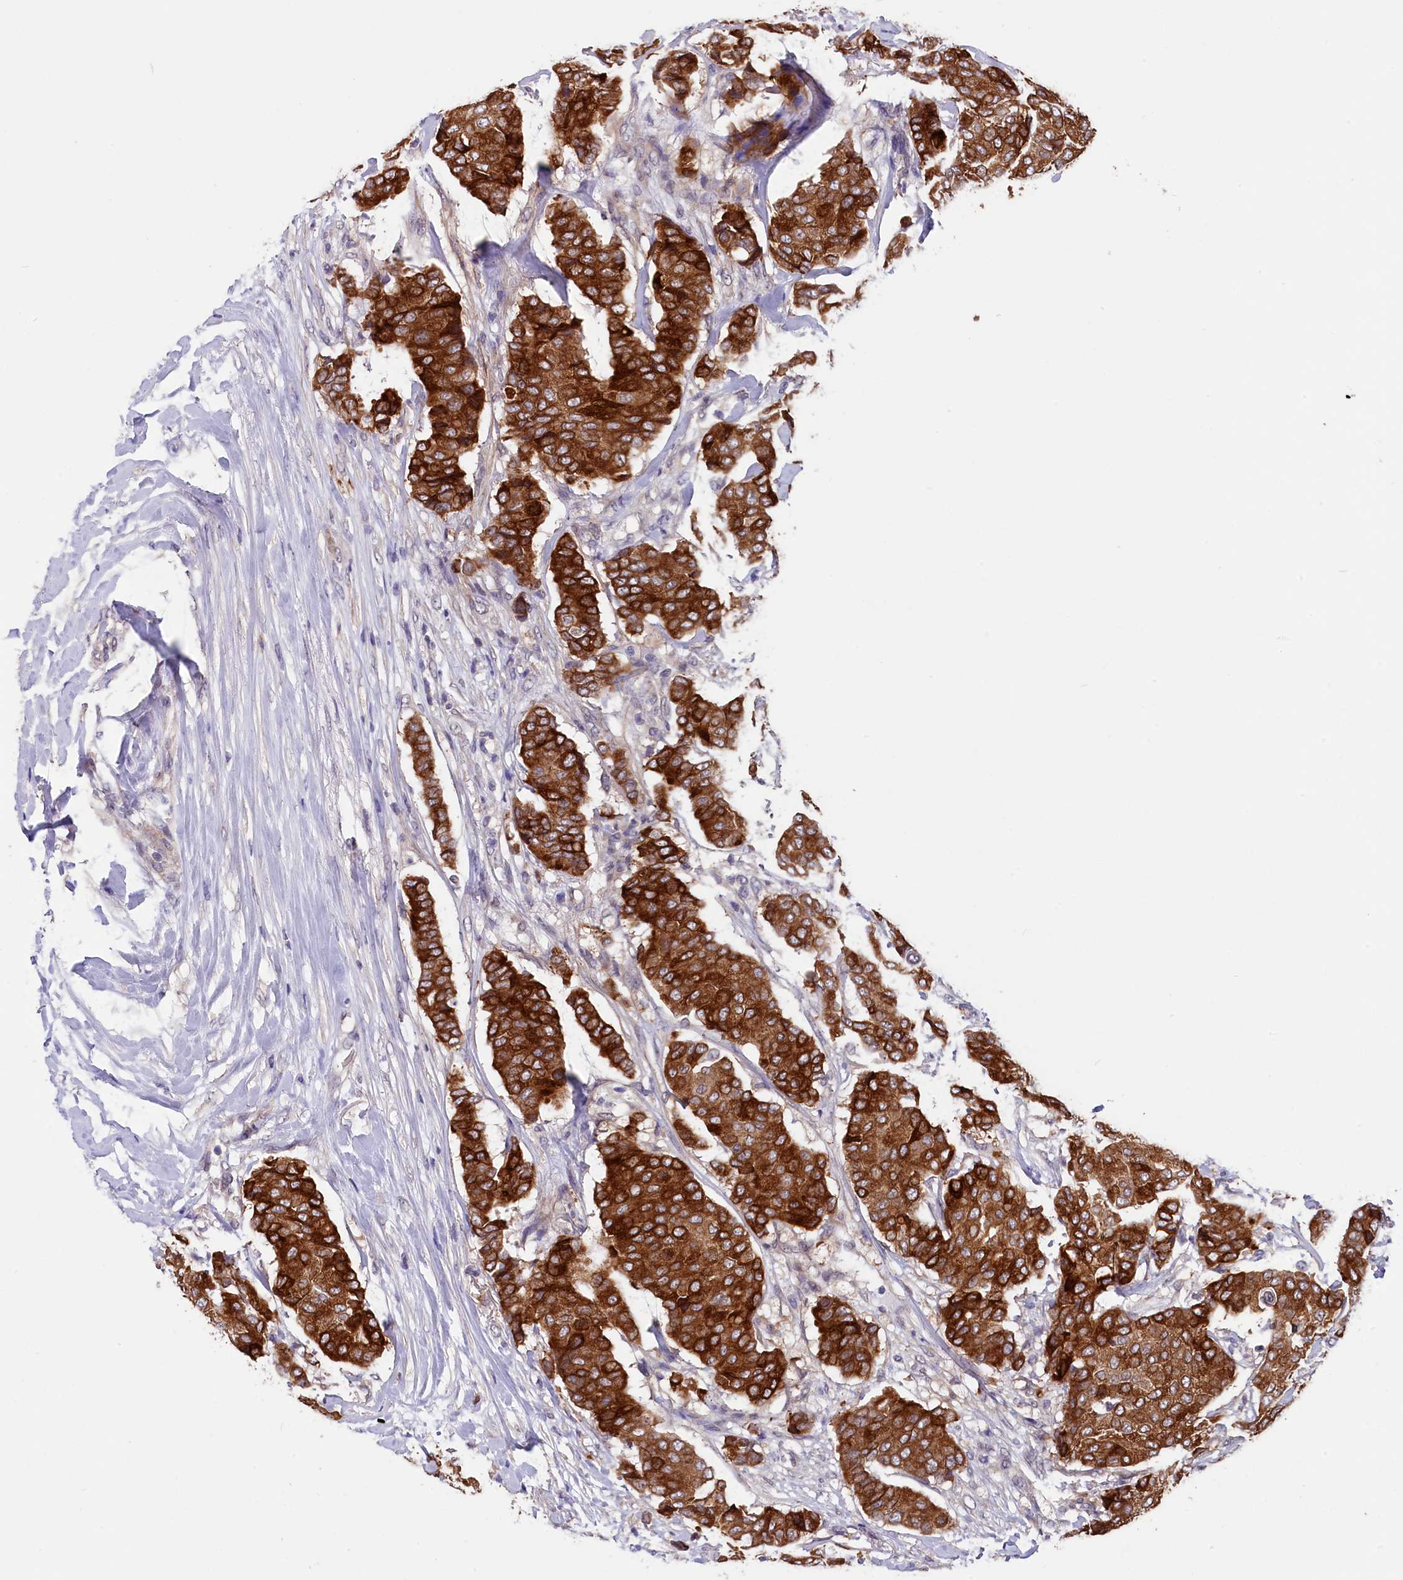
{"staining": {"intensity": "strong", "quantity": ">75%", "location": "cytoplasmic/membranous"}, "tissue": "breast cancer", "cell_type": "Tumor cells", "image_type": "cancer", "snomed": [{"axis": "morphology", "description": "Duct carcinoma"}, {"axis": "topography", "description": "Breast"}], "caption": "Immunohistochemistry (IHC) histopathology image of neoplastic tissue: human breast cancer stained using IHC demonstrates high levels of strong protein expression localized specifically in the cytoplasmic/membranous of tumor cells, appearing as a cytoplasmic/membranous brown color.", "gene": "SLC39A6", "patient": {"sex": "female", "age": 75}}